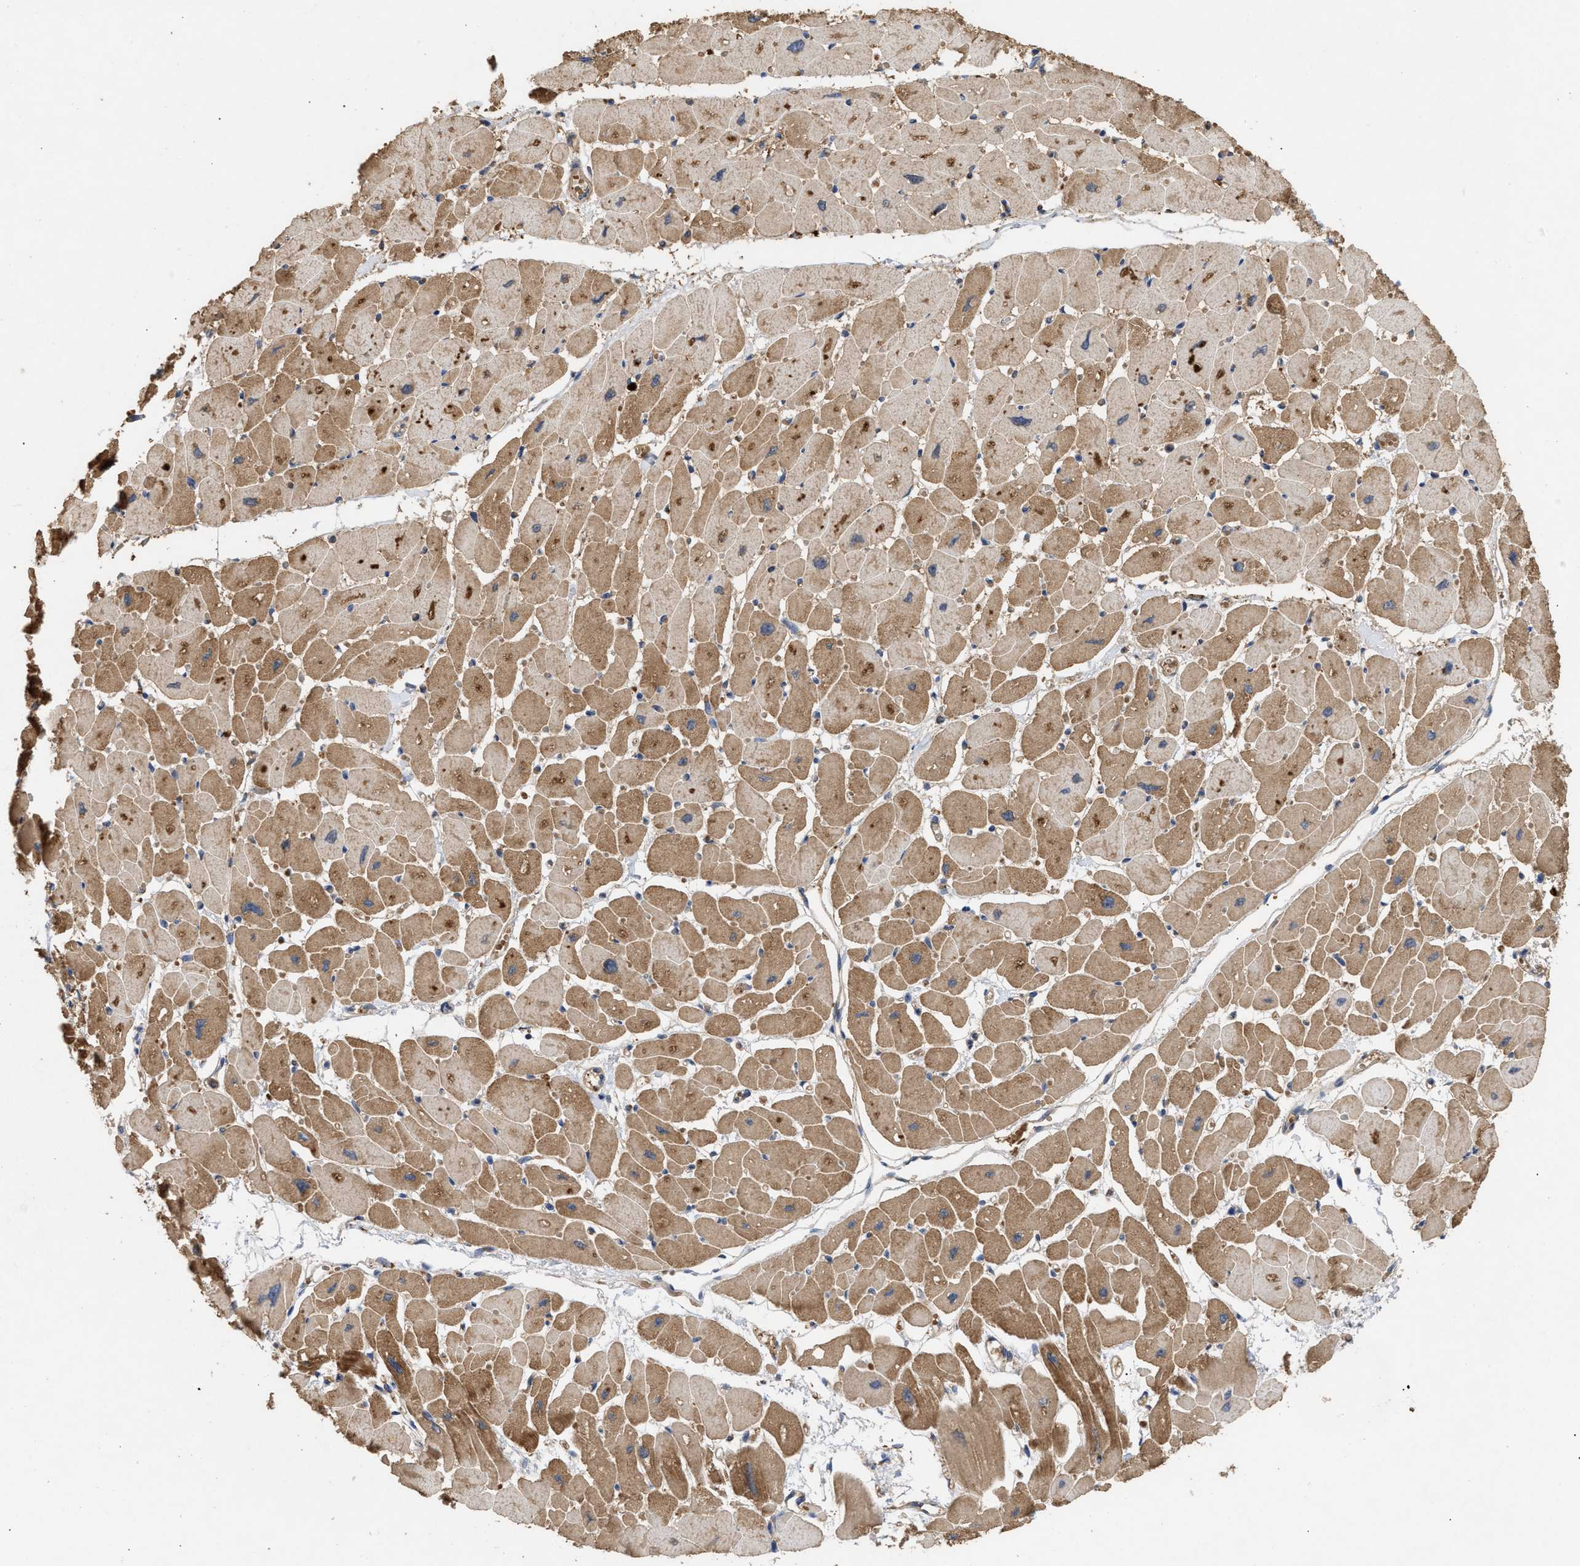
{"staining": {"intensity": "strong", "quantity": ">75%", "location": "cytoplasmic/membranous"}, "tissue": "heart muscle", "cell_type": "Cardiomyocytes", "image_type": "normal", "snomed": [{"axis": "morphology", "description": "Normal tissue, NOS"}, {"axis": "topography", "description": "Heart"}], "caption": "Protein expression analysis of normal human heart muscle reveals strong cytoplasmic/membranous expression in approximately >75% of cardiomyocytes. The staining is performed using DAB (3,3'-diaminobenzidine) brown chromogen to label protein expression. The nuclei are counter-stained blue using hematoxylin.", "gene": "FITM1", "patient": {"sex": "female", "age": 54}}